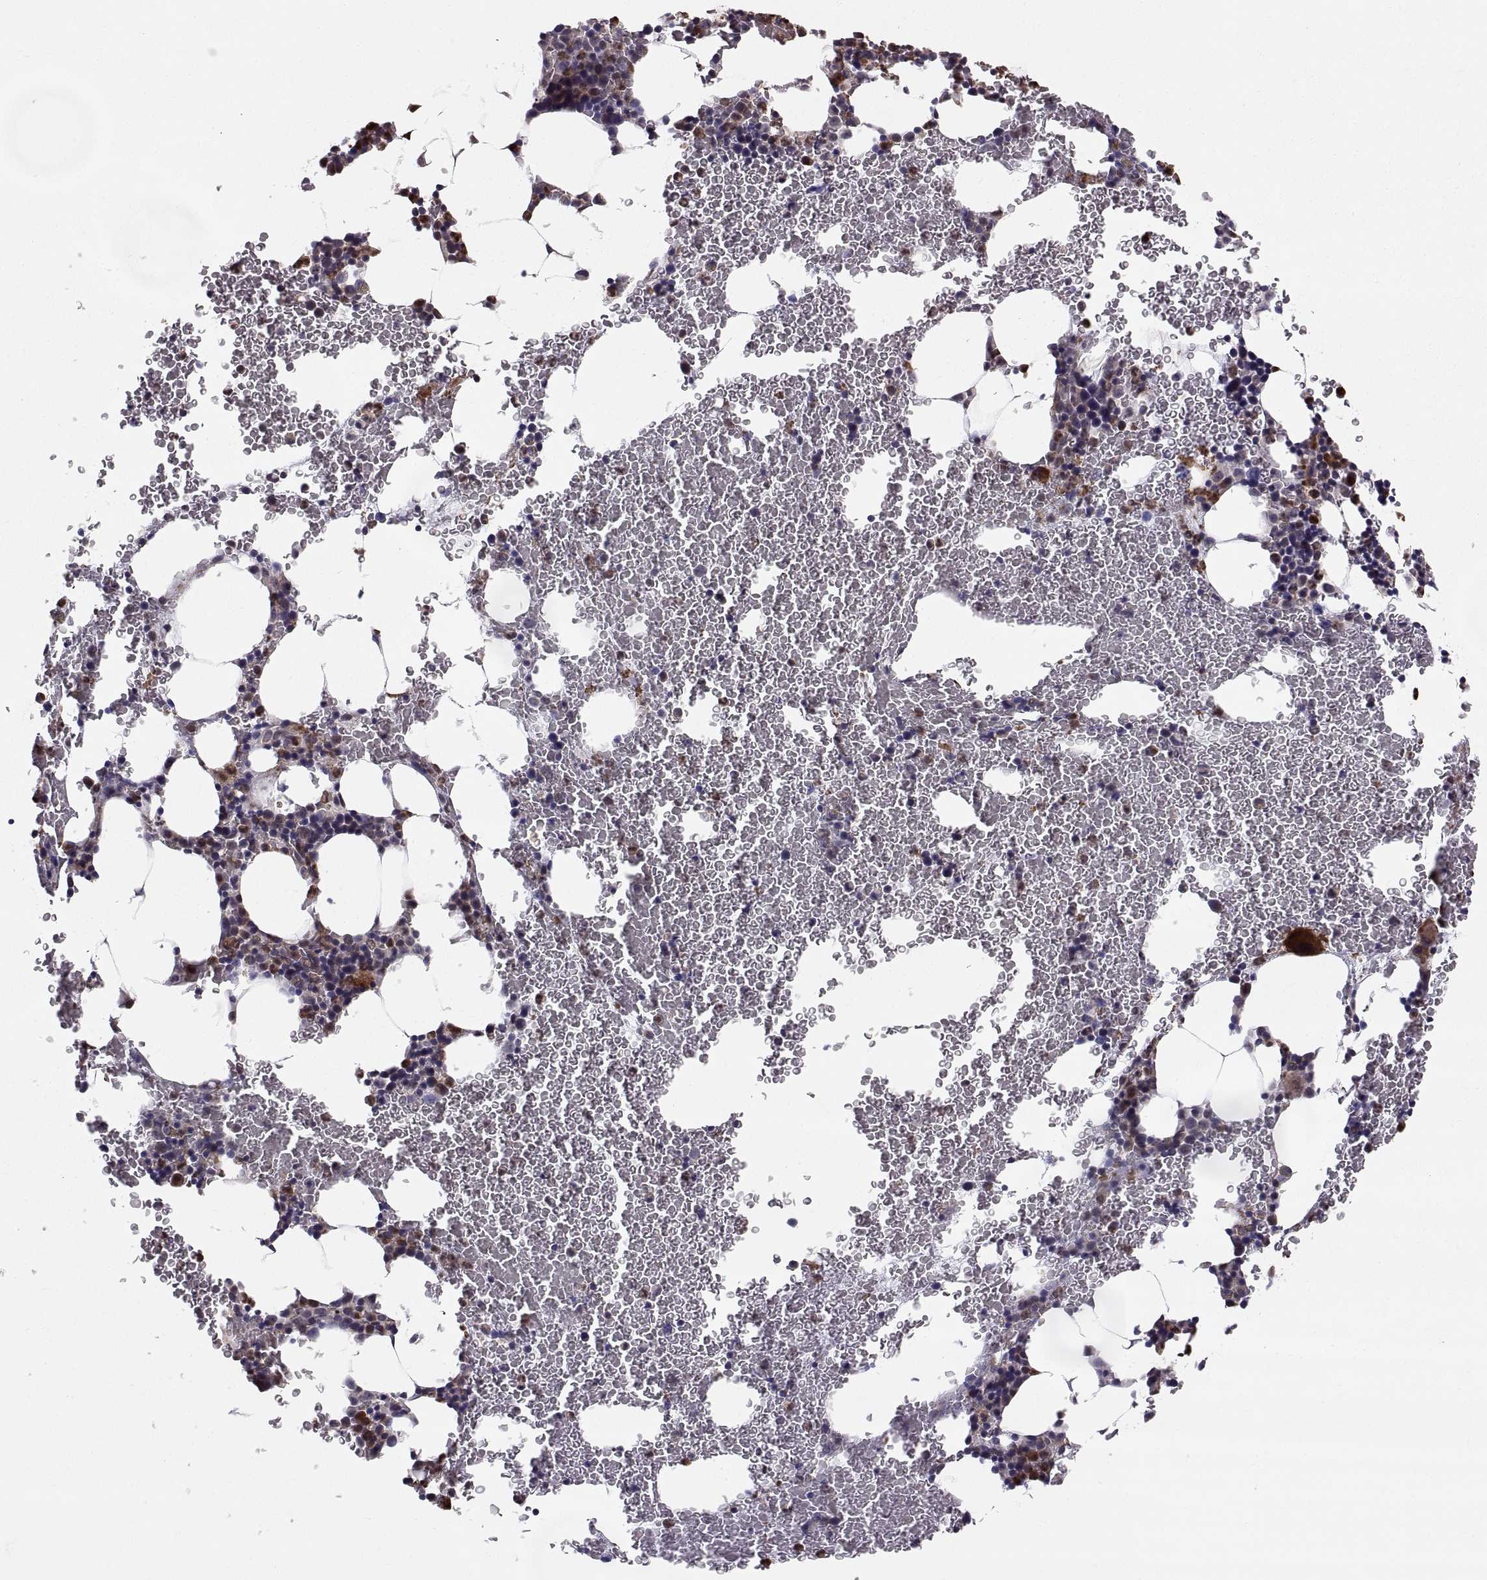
{"staining": {"intensity": "moderate", "quantity": "25%-75%", "location": "cytoplasmic/membranous"}, "tissue": "bone marrow", "cell_type": "Hematopoietic cells", "image_type": "normal", "snomed": [{"axis": "morphology", "description": "Normal tissue, NOS"}, {"axis": "topography", "description": "Bone marrow"}], "caption": "Brown immunohistochemical staining in benign human bone marrow exhibits moderate cytoplasmic/membranous staining in about 25%-75% of hematopoietic cells.", "gene": "TESC", "patient": {"sex": "male", "age": 64}}